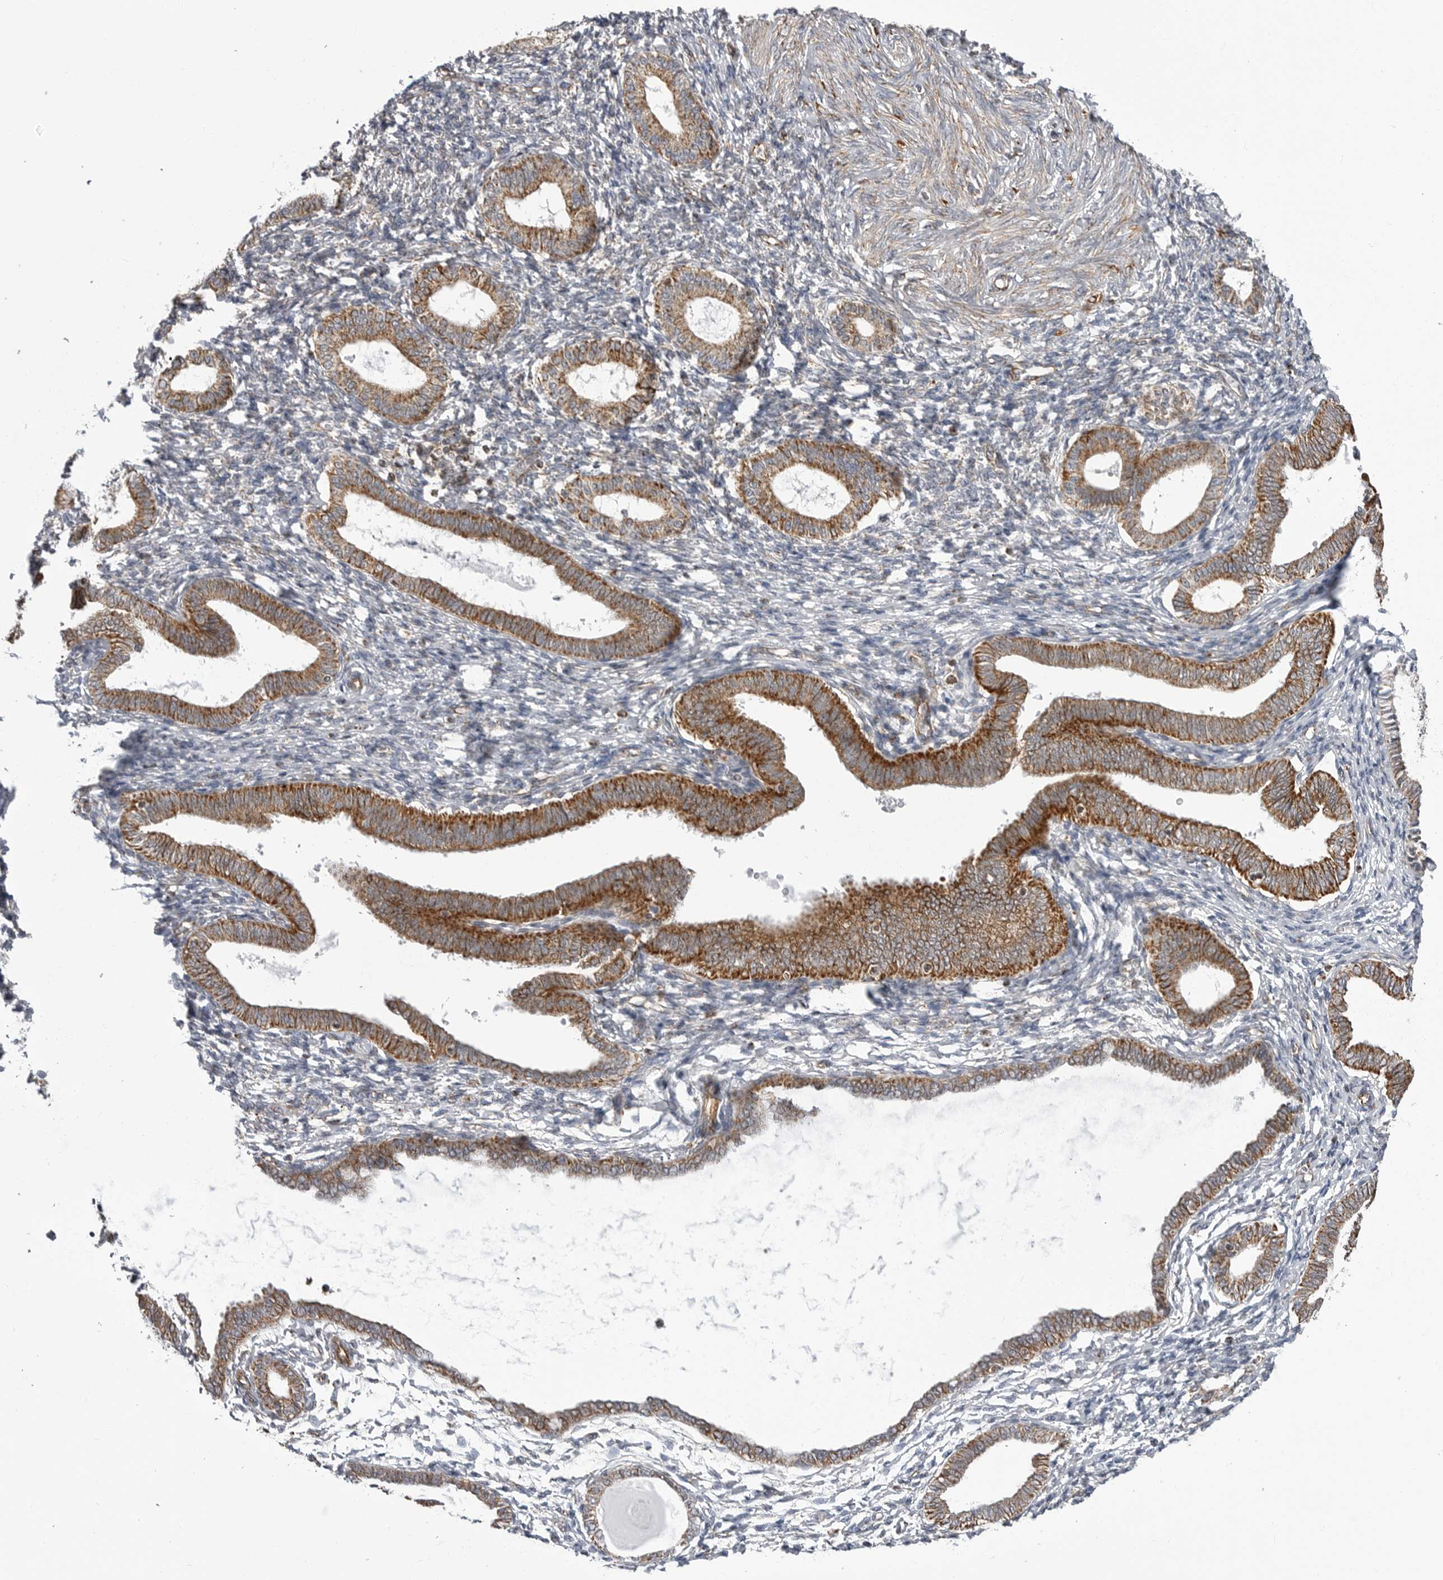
{"staining": {"intensity": "weak", "quantity": "25%-75%", "location": "cytoplasmic/membranous"}, "tissue": "endometrium", "cell_type": "Cells in endometrial stroma", "image_type": "normal", "snomed": [{"axis": "morphology", "description": "Normal tissue, NOS"}, {"axis": "topography", "description": "Endometrium"}], "caption": "Benign endometrium shows weak cytoplasmic/membranous expression in about 25%-75% of cells in endometrial stroma, visualized by immunohistochemistry.", "gene": "FH", "patient": {"sex": "female", "age": 77}}